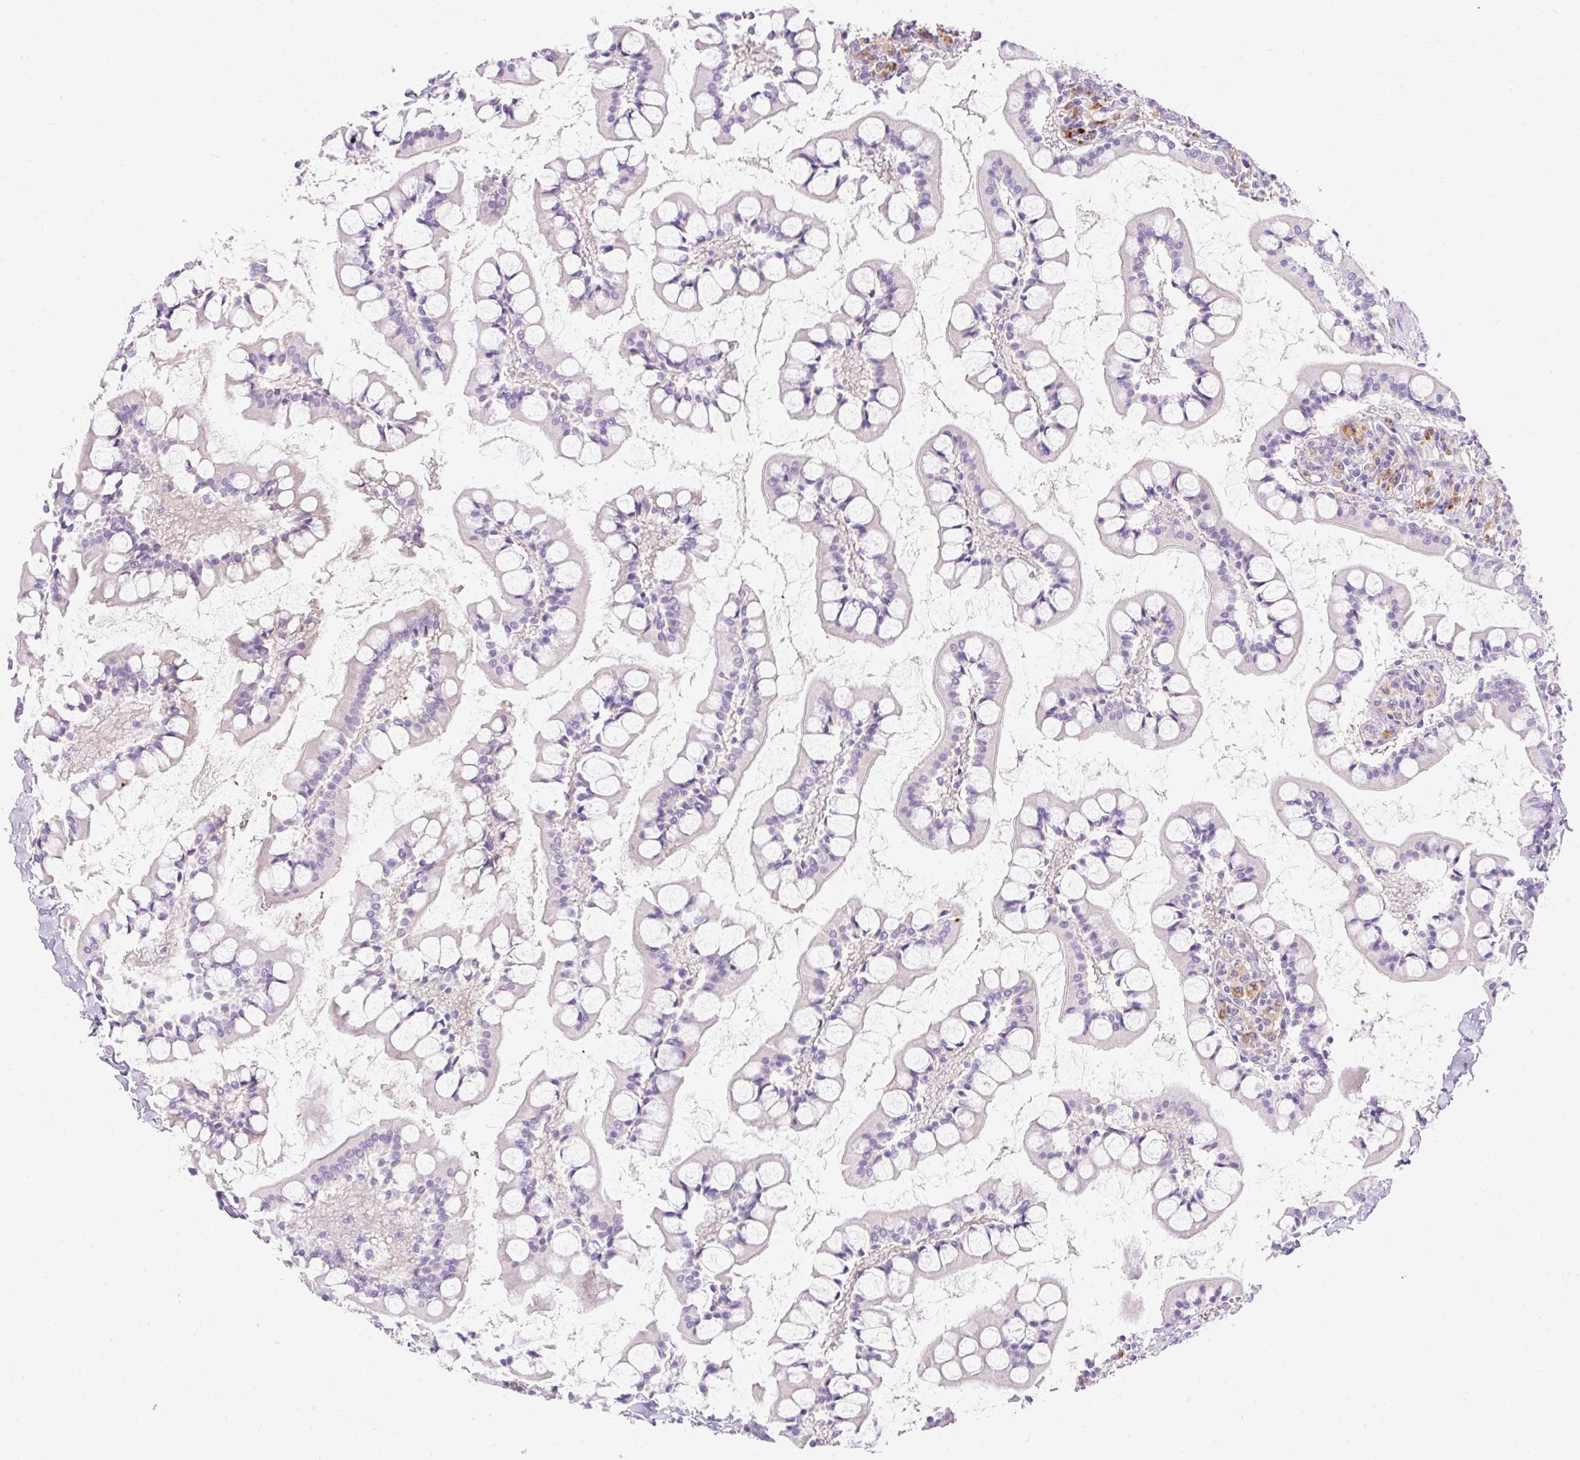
{"staining": {"intensity": "weak", "quantity": "<25%", "location": "cytoplasmic/membranous"}, "tissue": "small intestine", "cell_type": "Glandular cells", "image_type": "normal", "snomed": [{"axis": "morphology", "description": "Normal tissue, NOS"}, {"axis": "topography", "description": "Small intestine"}], "caption": "Immunohistochemistry of normal small intestine reveals no positivity in glandular cells.", "gene": "TMEM150C", "patient": {"sex": "male", "age": 52}}